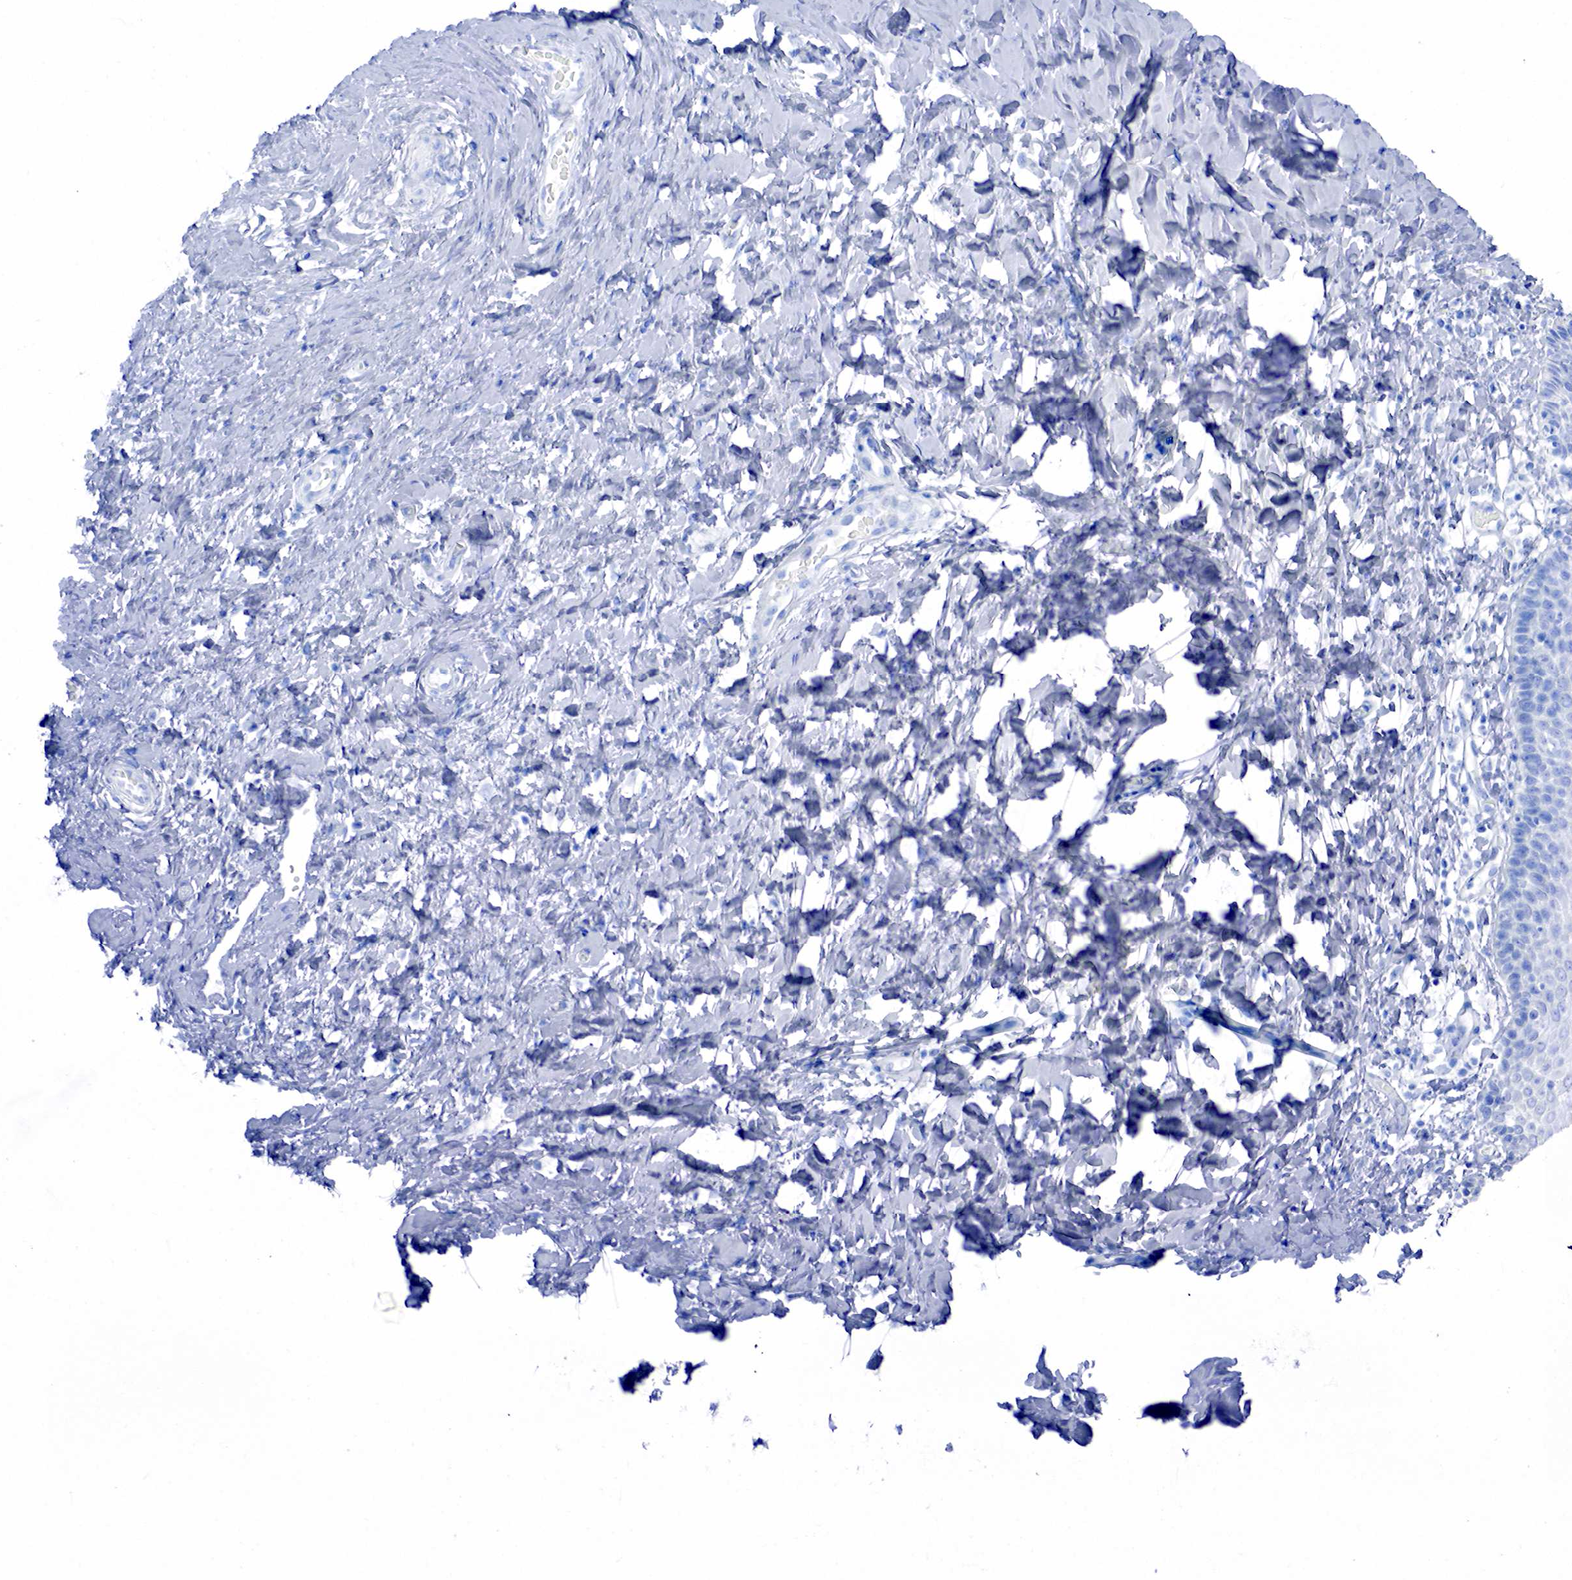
{"staining": {"intensity": "negative", "quantity": "none", "location": "none"}, "tissue": "cervix", "cell_type": "Glandular cells", "image_type": "normal", "snomed": [{"axis": "morphology", "description": "Normal tissue, NOS"}, {"axis": "topography", "description": "Cervix"}], "caption": "High power microscopy photomicrograph of an immunohistochemistry (IHC) micrograph of normal cervix, revealing no significant positivity in glandular cells.", "gene": "PTH", "patient": {"sex": "female", "age": 53}}